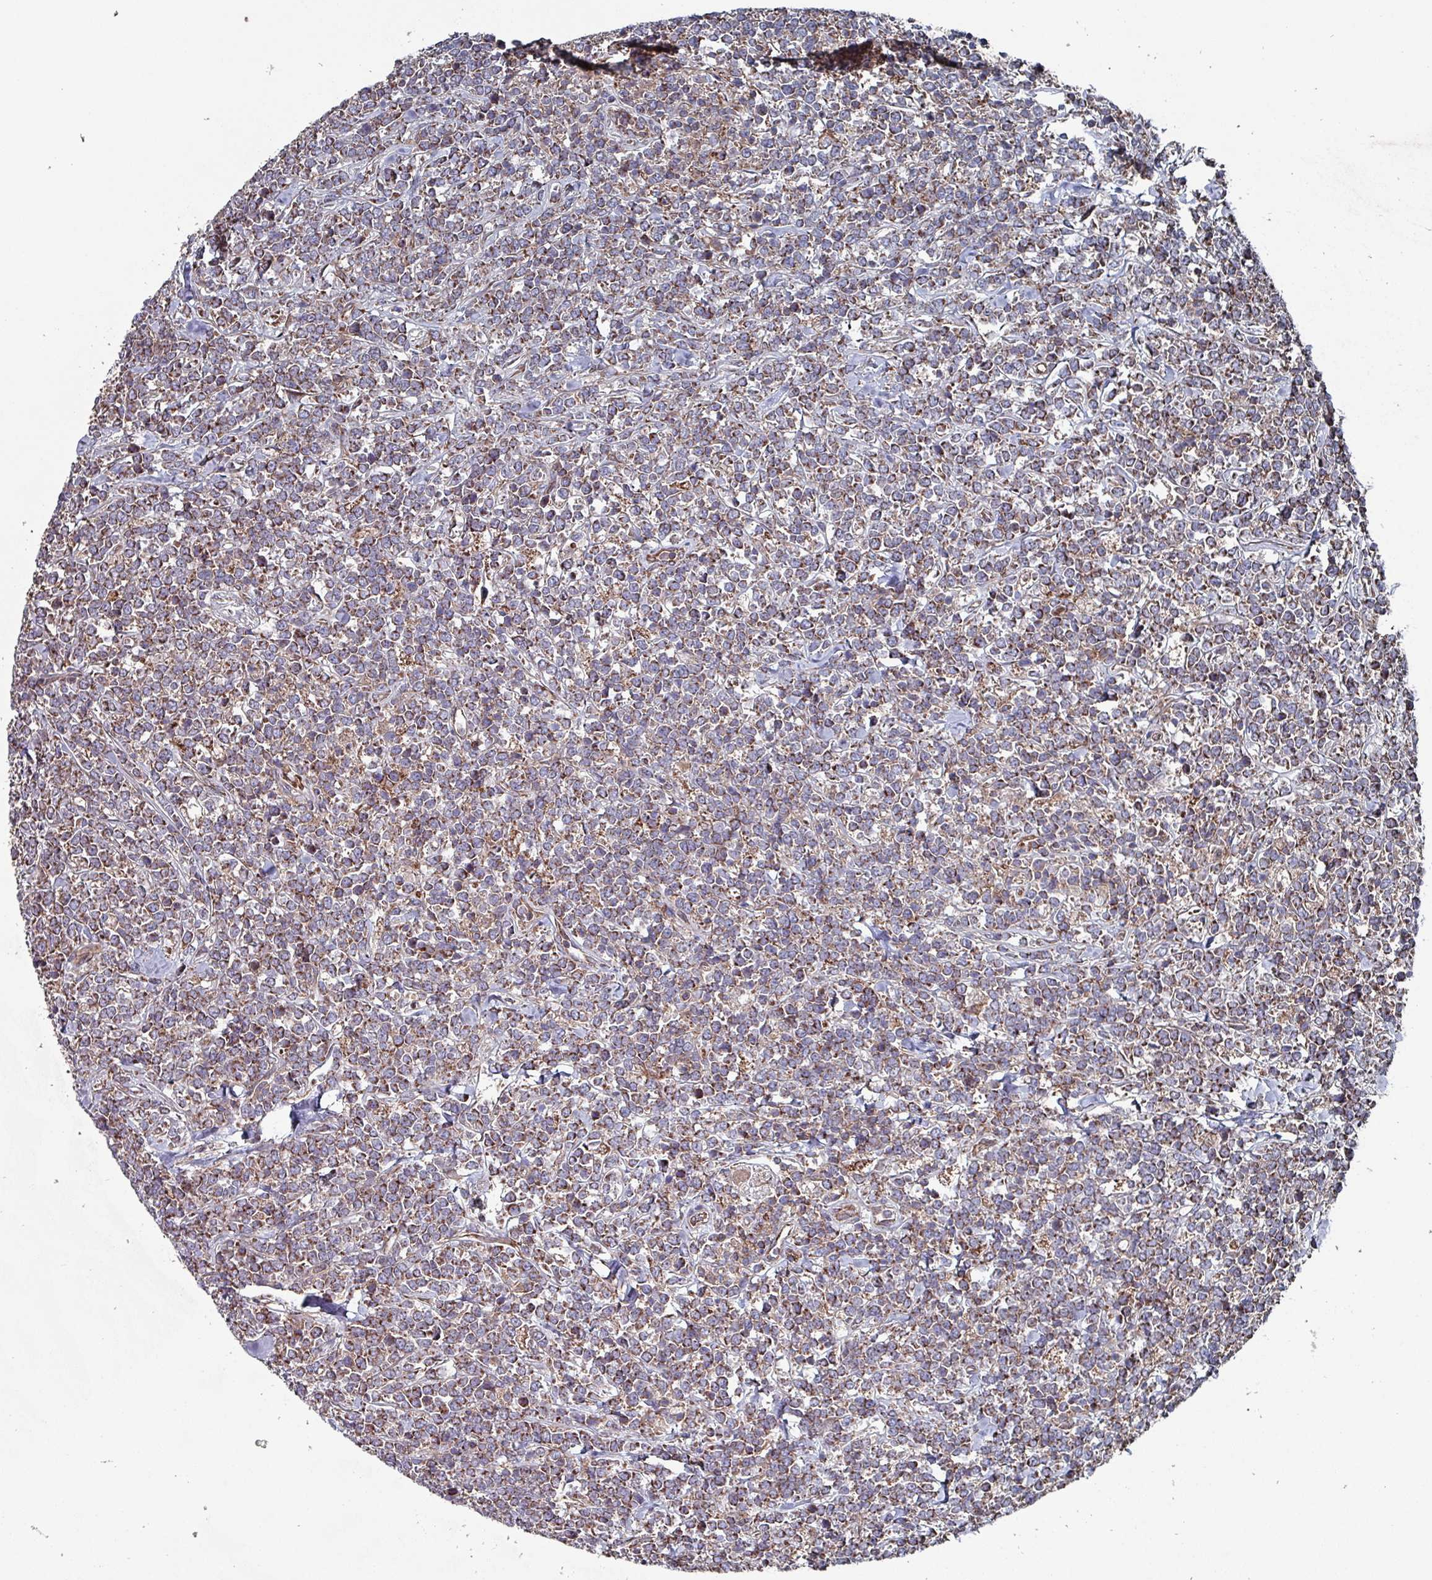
{"staining": {"intensity": "weak", "quantity": ">75%", "location": "cytoplasmic/membranous"}, "tissue": "lymphoma", "cell_type": "Tumor cells", "image_type": "cancer", "snomed": [{"axis": "morphology", "description": "Malignant lymphoma, non-Hodgkin's type, High grade"}, {"axis": "topography", "description": "Small intestine"}, {"axis": "topography", "description": "Colon"}], "caption": "Tumor cells show low levels of weak cytoplasmic/membranous expression in approximately >75% of cells in lymphoma.", "gene": "ANO10", "patient": {"sex": "male", "age": 8}}